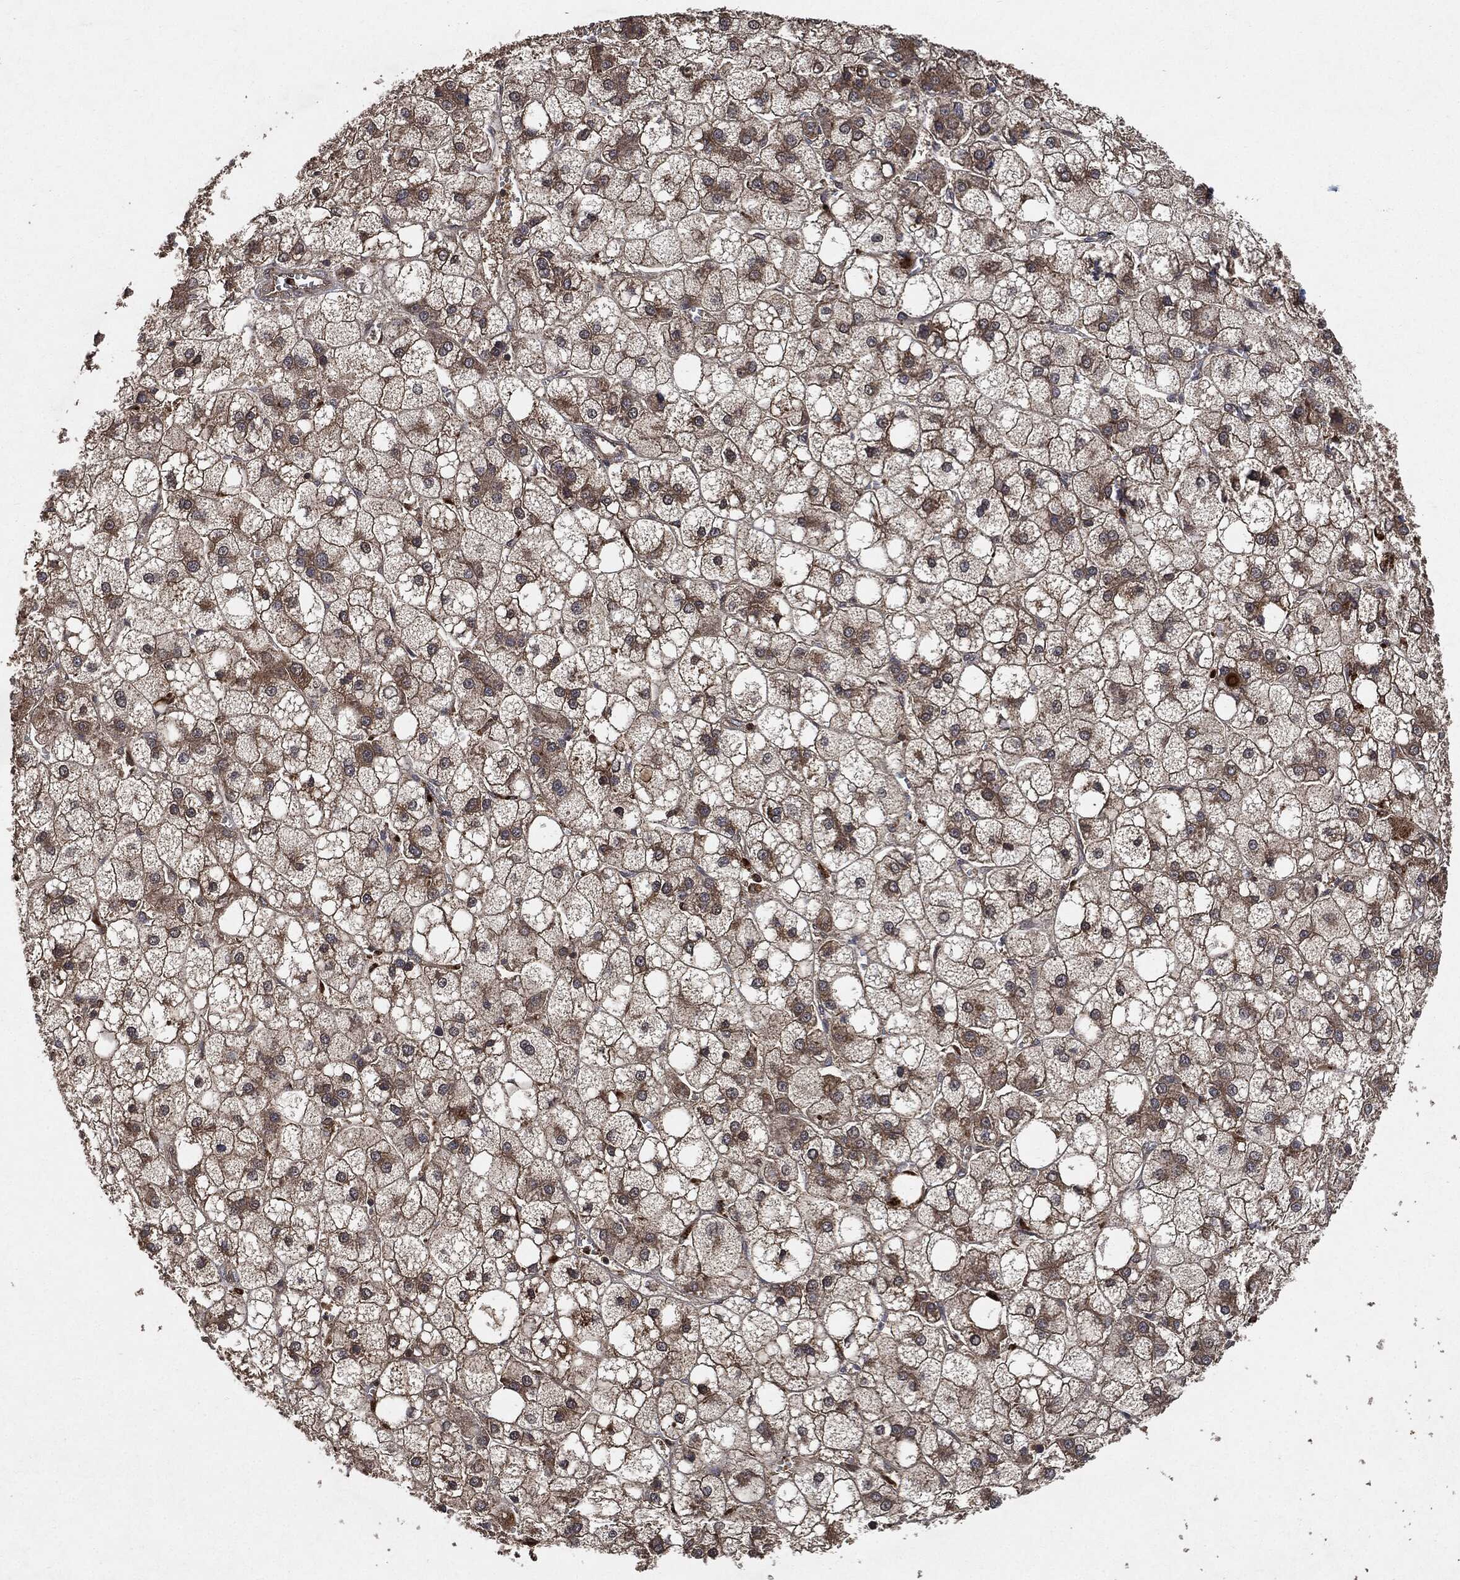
{"staining": {"intensity": "weak", "quantity": ">75%", "location": "cytoplasmic/membranous"}, "tissue": "liver cancer", "cell_type": "Tumor cells", "image_type": "cancer", "snomed": [{"axis": "morphology", "description": "Carcinoma, Hepatocellular, NOS"}, {"axis": "topography", "description": "Liver"}], "caption": "Liver cancer (hepatocellular carcinoma) was stained to show a protein in brown. There is low levels of weak cytoplasmic/membranous staining in about >75% of tumor cells.", "gene": "BRAF", "patient": {"sex": "male", "age": 73}}